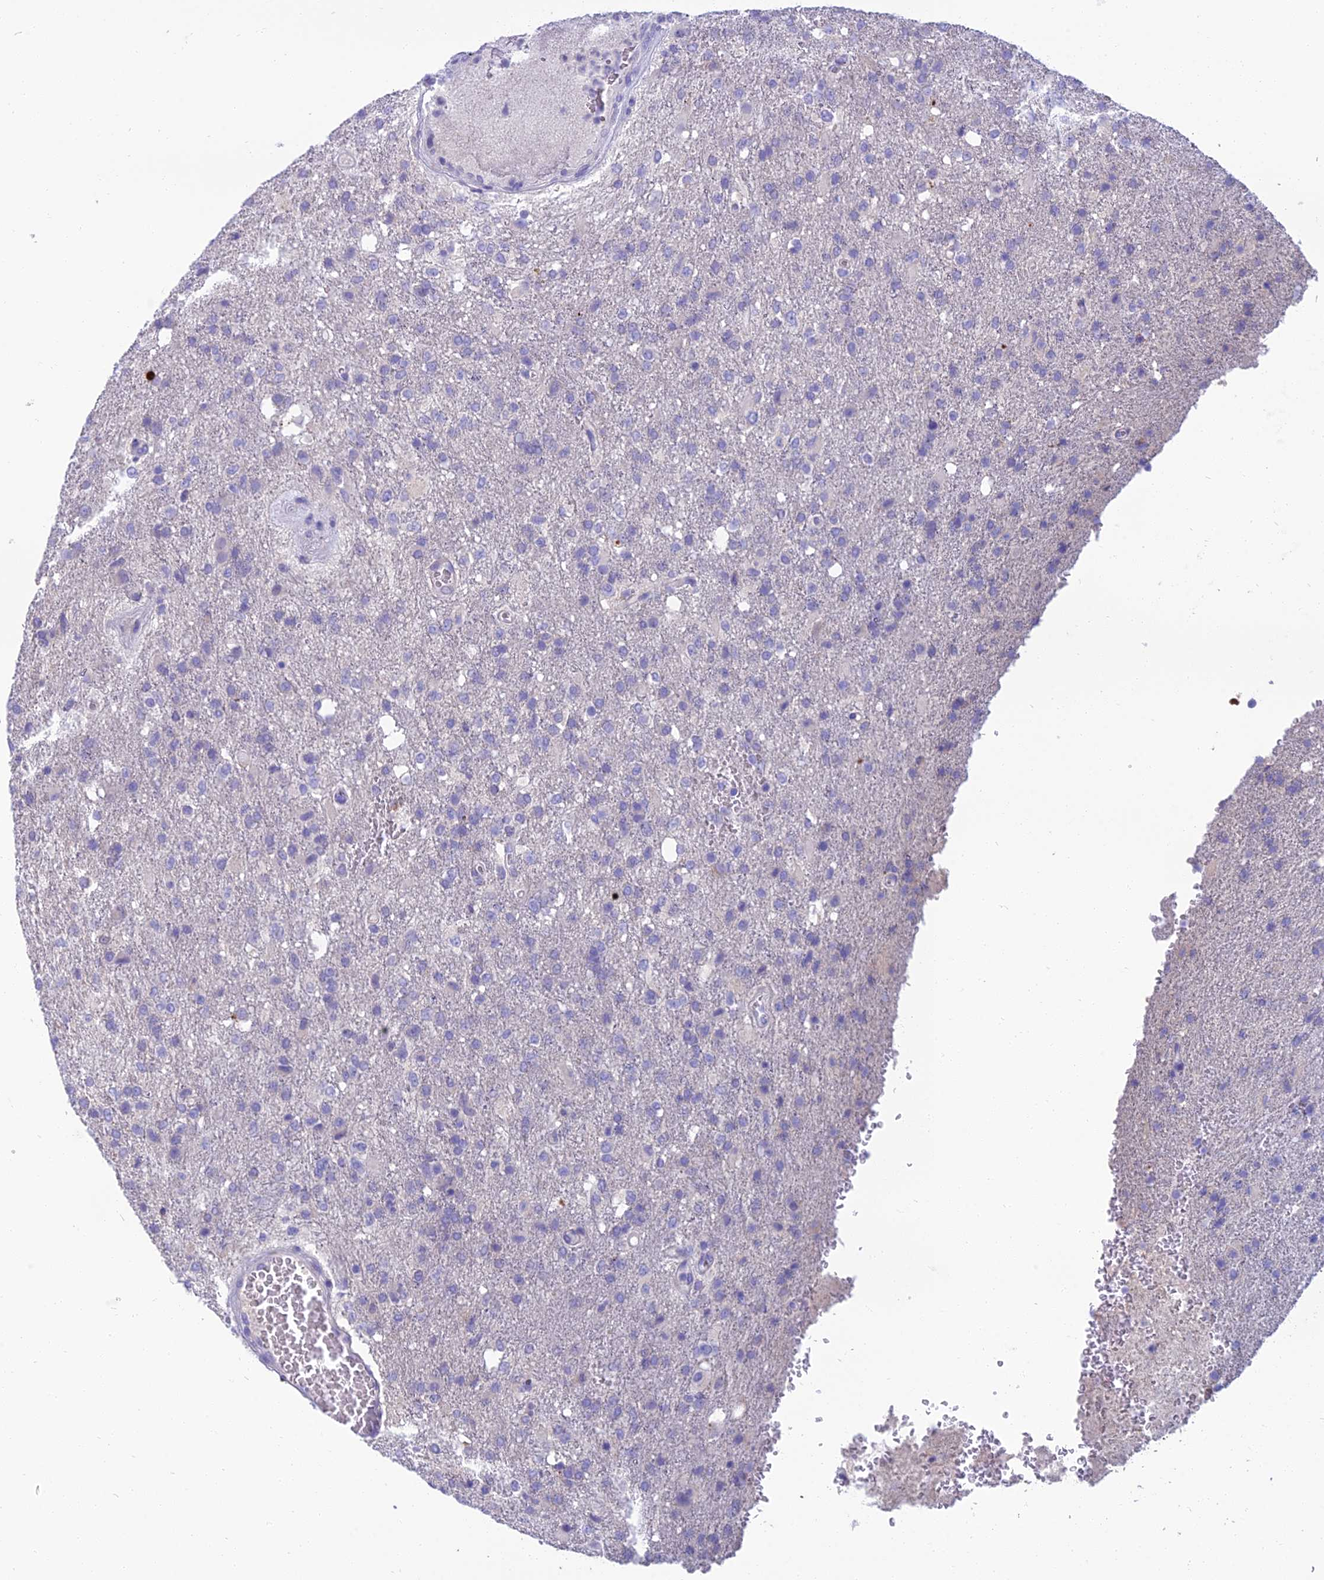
{"staining": {"intensity": "negative", "quantity": "none", "location": "none"}, "tissue": "glioma", "cell_type": "Tumor cells", "image_type": "cancer", "snomed": [{"axis": "morphology", "description": "Glioma, malignant, High grade"}, {"axis": "topography", "description": "Brain"}], "caption": "This micrograph is of glioma stained with IHC to label a protein in brown with the nuclei are counter-stained blue. There is no positivity in tumor cells.", "gene": "SPTLC3", "patient": {"sex": "female", "age": 74}}